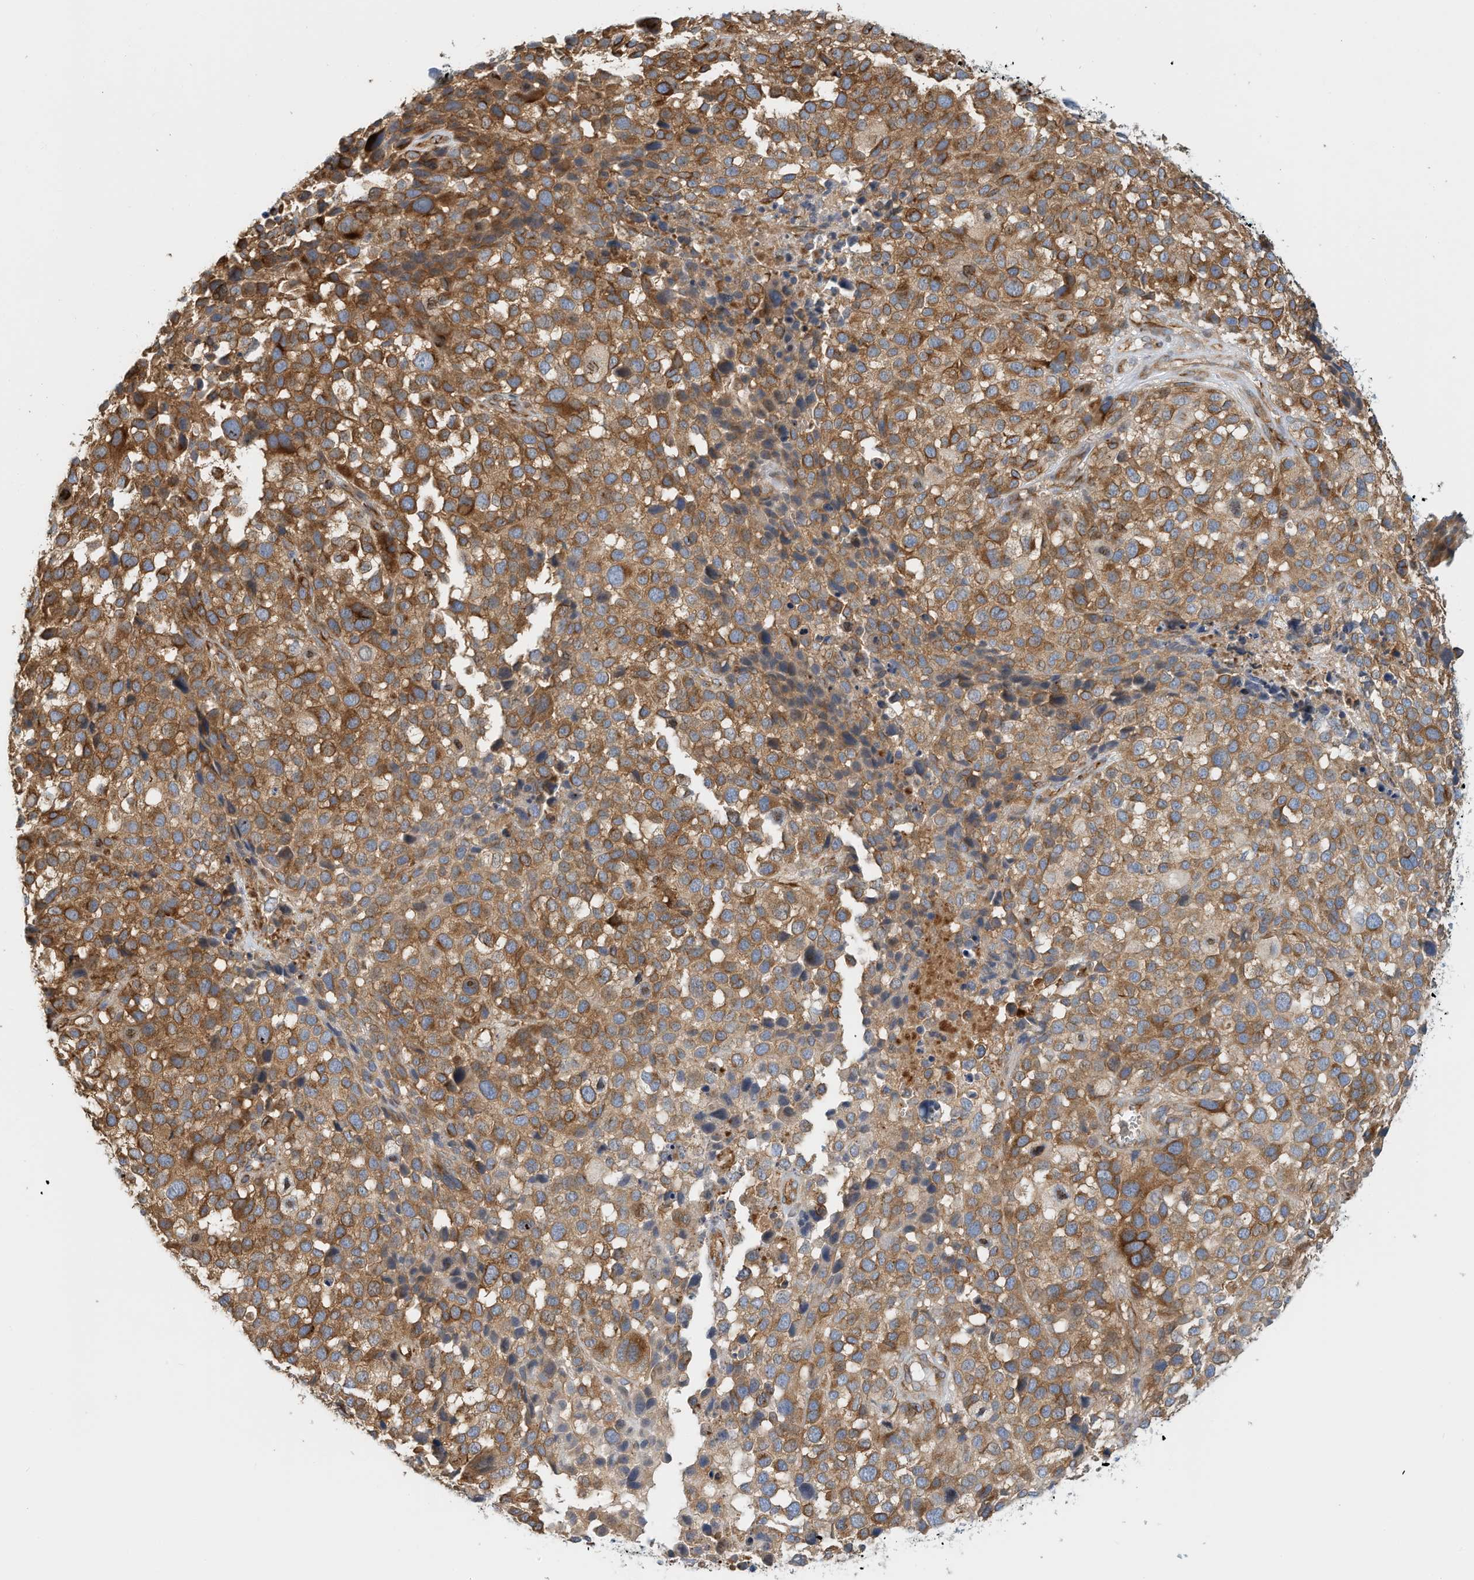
{"staining": {"intensity": "moderate", "quantity": ">75%", "location": "cytoplasmic/membranous"}, "tissue": "melanoma", "cell_type": "Tumor cells", "image_type": "cancer", "snomed": [{"axis": "morphology", "description": "Malignant melanoma, NOS"}, {"axis": "topography", "description": "Skin of trunk"}], "caption": "A high-resolution photomicrograph shows immunohistochemistry staining of malignant melanoma, which demonstrates moderate cytoplasmic/membranous expression in approximately >75% of tumor cells. The staining is performed using DAB (3,3'-diaminobenzidine) brown chromogen to label protein expression. The nuclei are counter-stained blue using hematoxylin.", "gene": "MICAL1", "patient": {"sex": "male", "age": 71}}